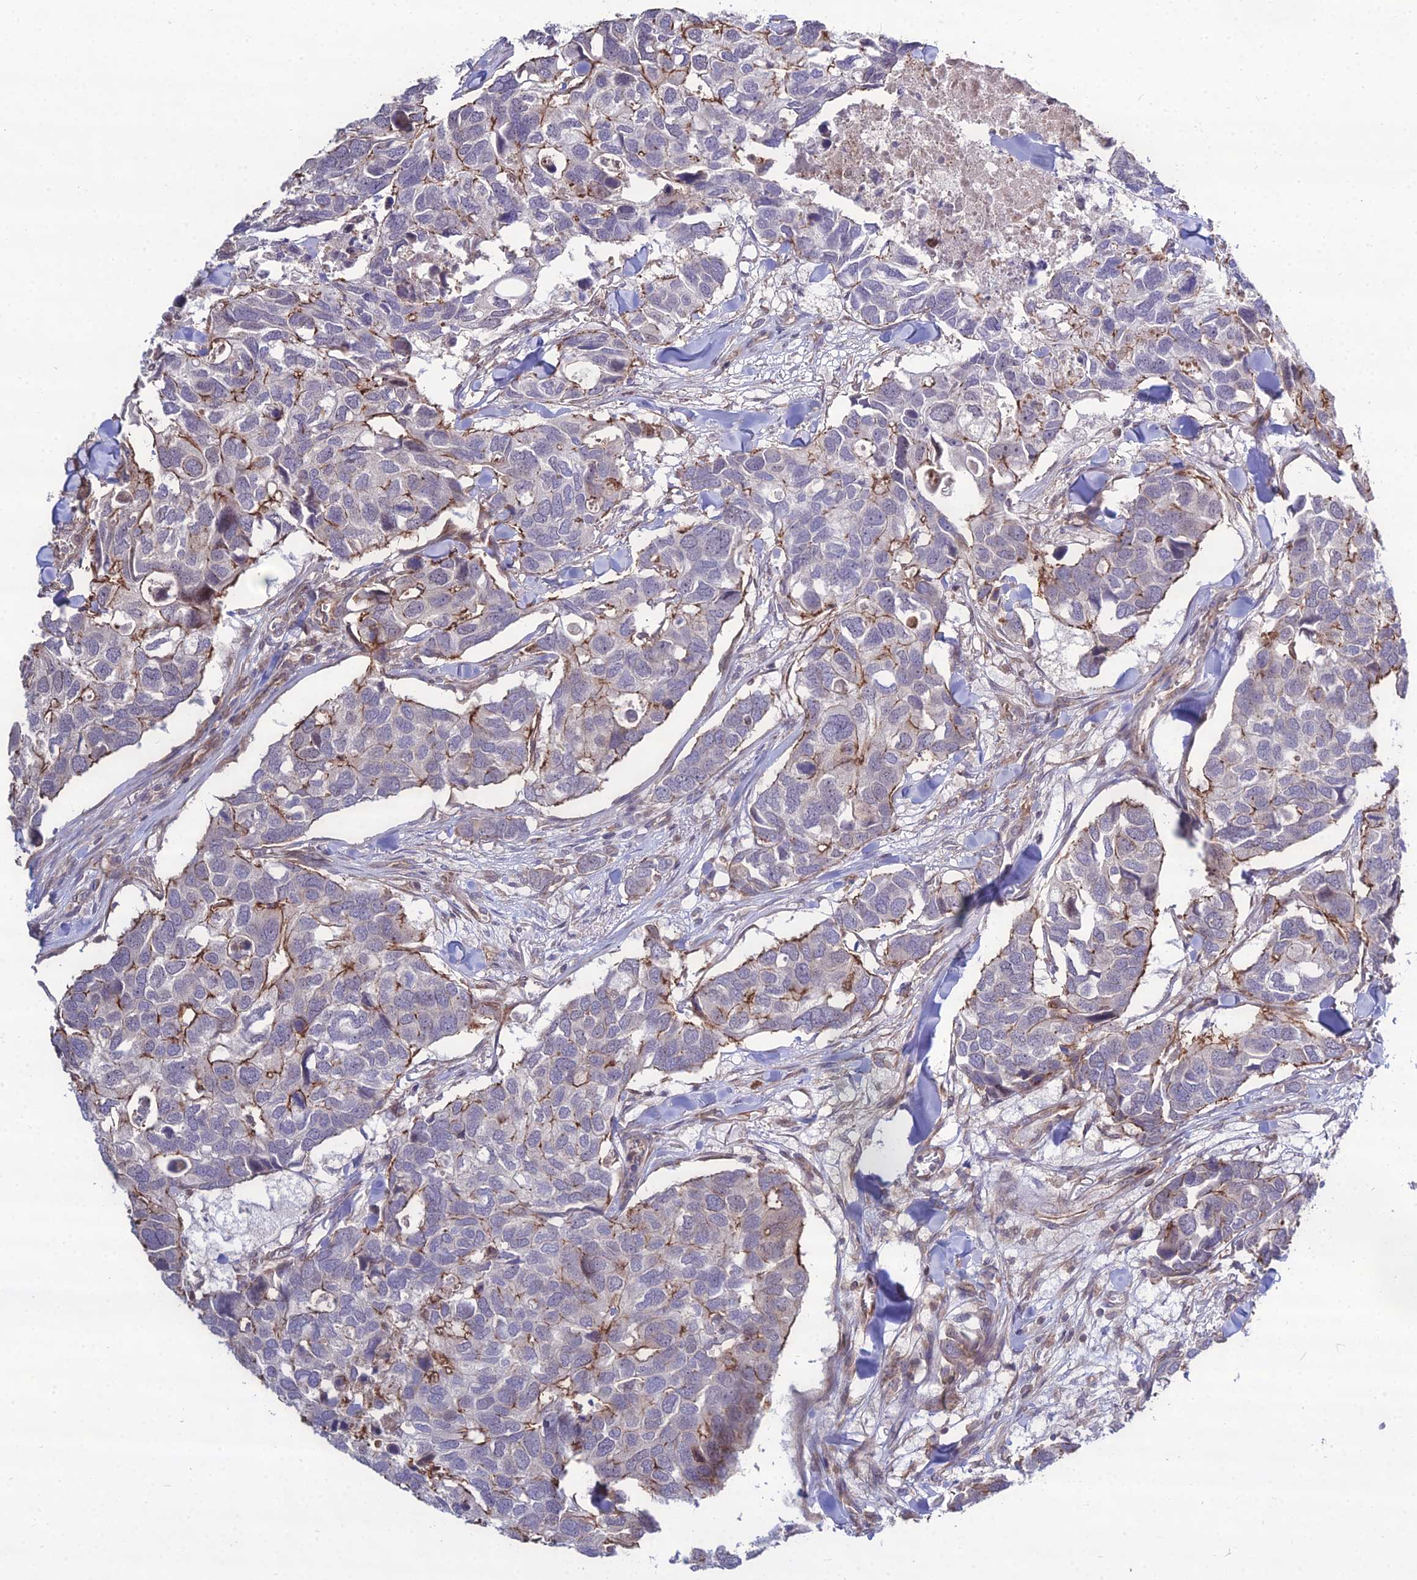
{"staining": {"intensity": "moderate", "quantity": "<25%", "location": "cytoplasmic/membranous"}, "tissue": "breast cancer", "cell_type": "Tumor cells", "image_type": "cancer", "snomed": [{"axis": "morphology", "description": "Duct carcinoma"}, {"axis": "topography", "description": "Breast"}], "caption": "A brown stain shows moderate cytoplasmic/membranous staining of a protein in human breast cancer tumor cells.", "gene": "TSPYL2", "patient": {"sex": "female", "age": 83}}